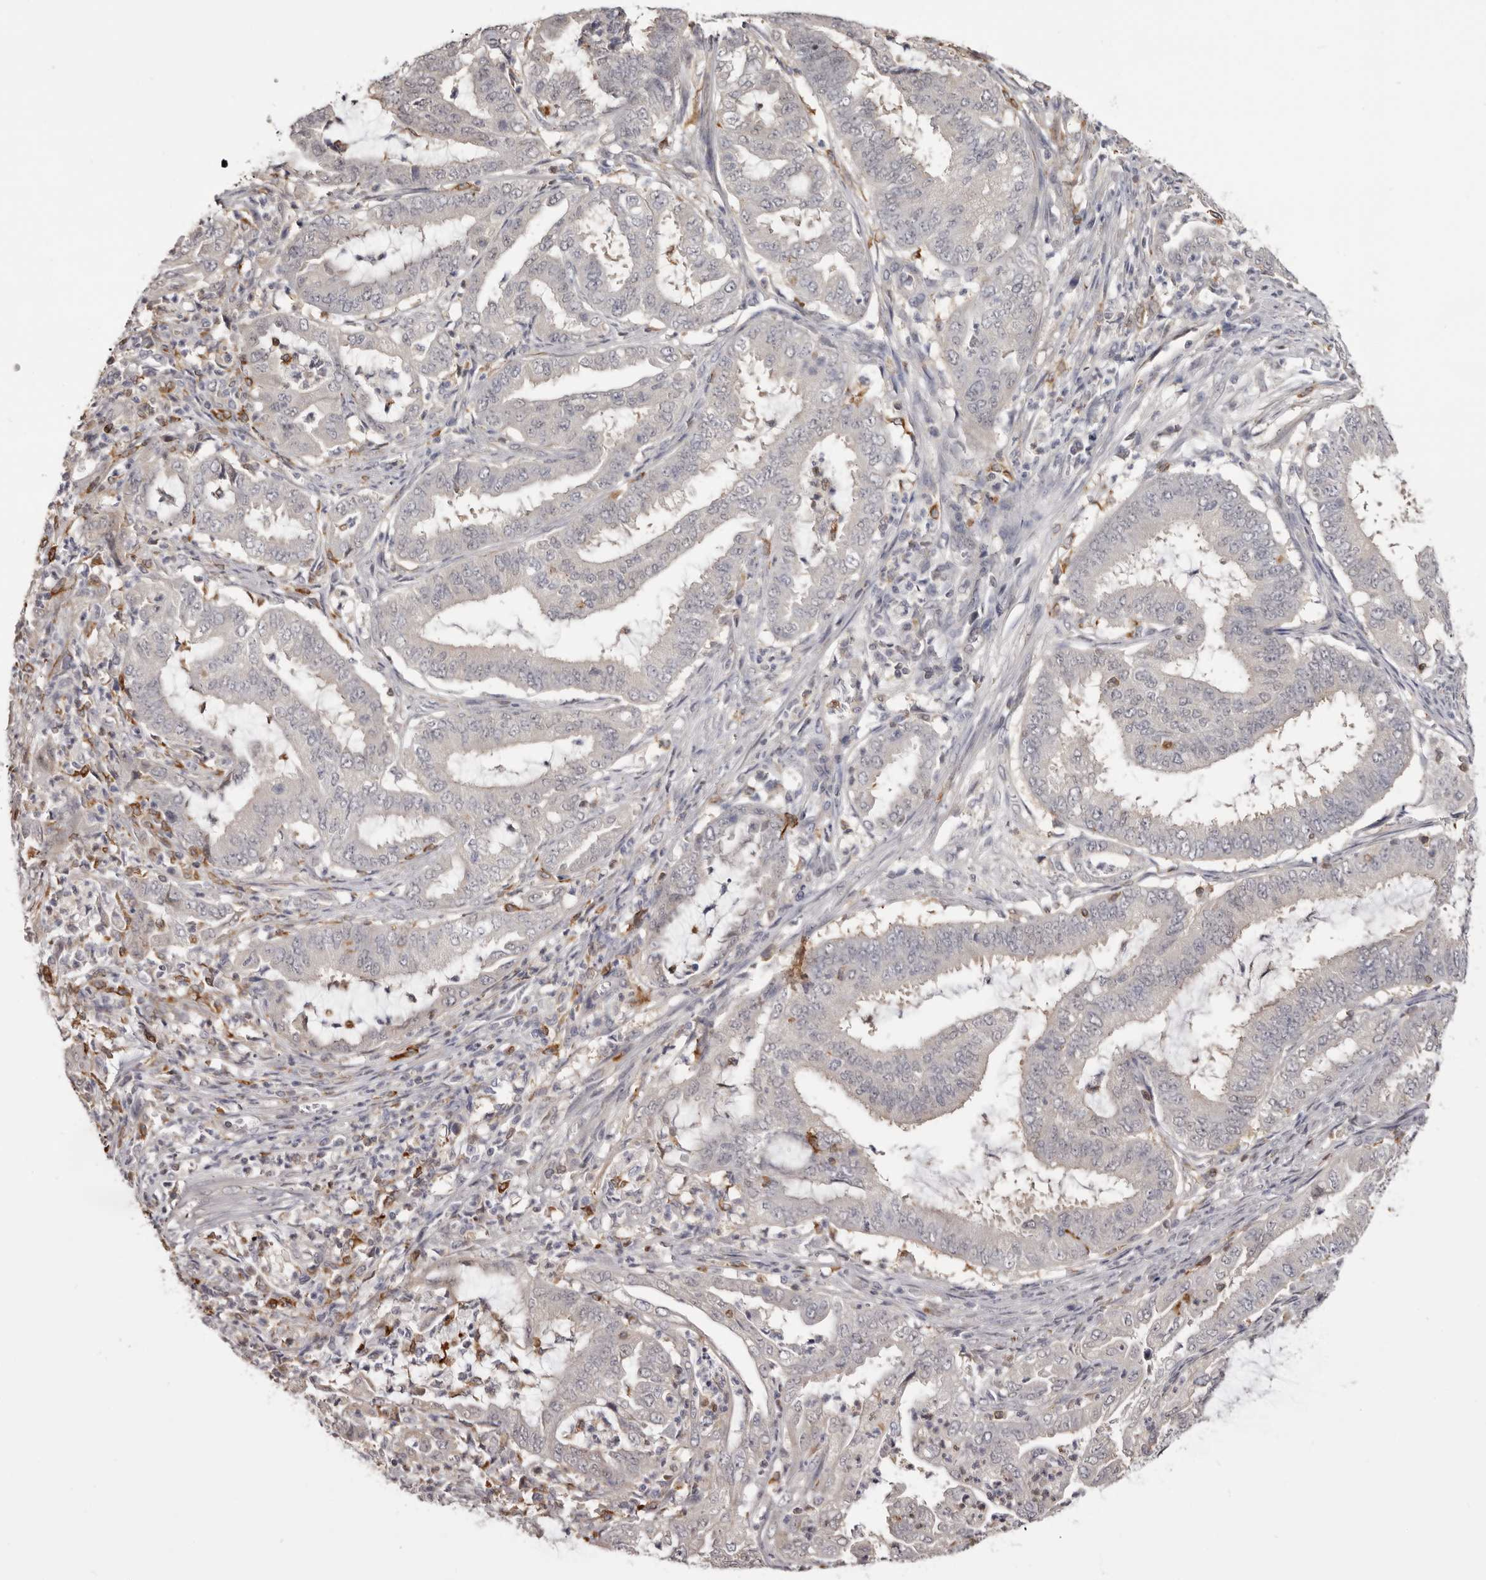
{"staining": {"intensity": "negative", "quantity": "none", "location": "none"}, "tissue": "endometrial cancer", "cell_type": "Tumor cells", "image_type": "cancer", "snomed": [{"axis": "morphology", "description": "Adenocarcinoma, NOS"}, {"axis": "topography", "description": "Endometrium"}], "caption": "Micrograph shows no protein staining in tumor cells of endometrial cancer tissue.", "gene": "TNNI1", "patient": {"sex": "female", "age": 51}}